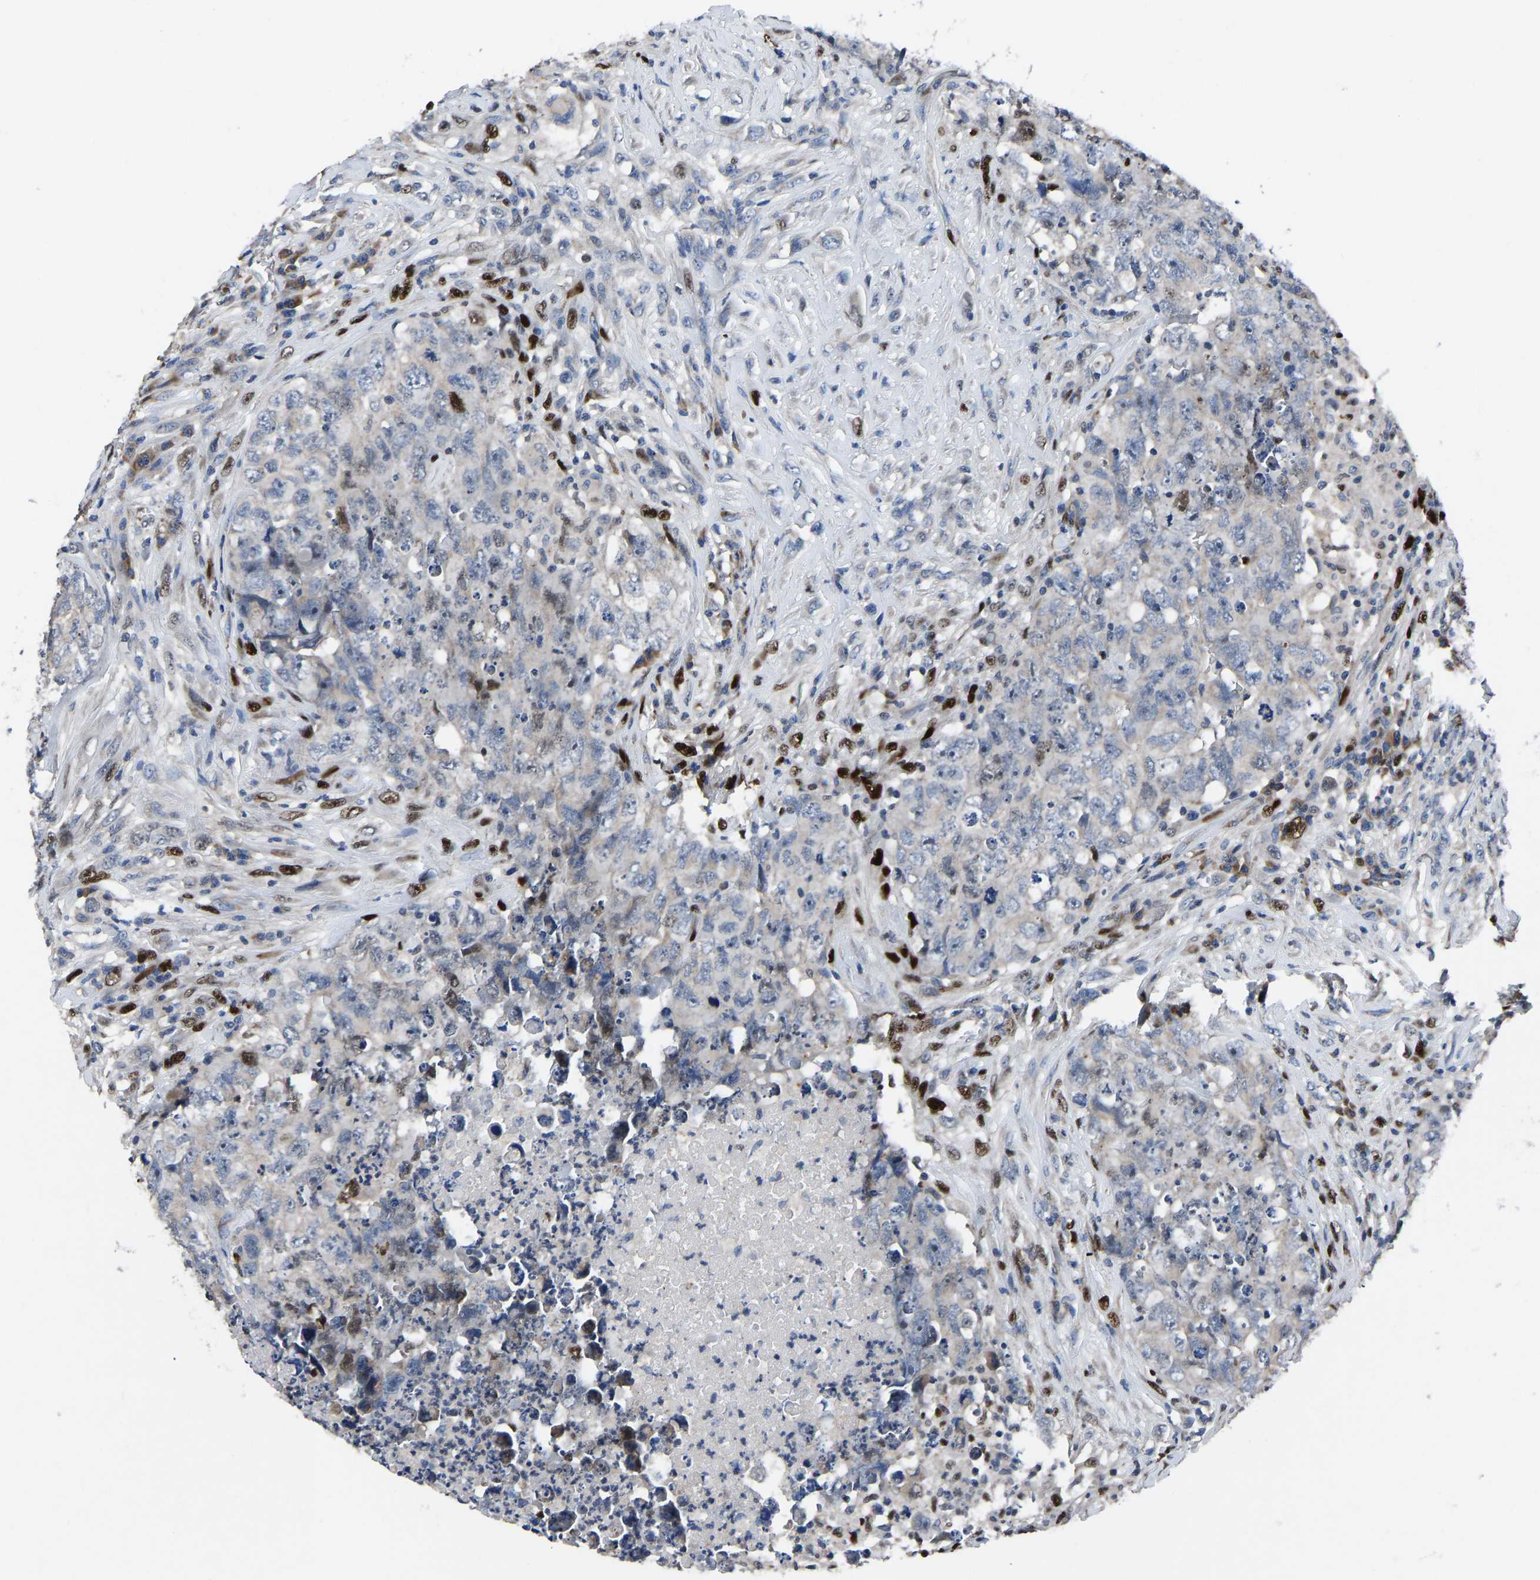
{"staining": {"intensity": "negative", "quantity": "none", "location": "none"}, "tissue": "testis cancer", "cell_type": "Tumor cells", "image_type": "cancer", "snomed": [{"axis": "morphology", "description": "Carcinoma, Embryonal, NOS"}, {"axis": "topography", "description": "Testis"}], "caption": "Tumor cells show no significant protein positivity in embryonal carcinoma (testis).", "gene": "EGR1", "patient": {"sex": "male", "age": 32}}